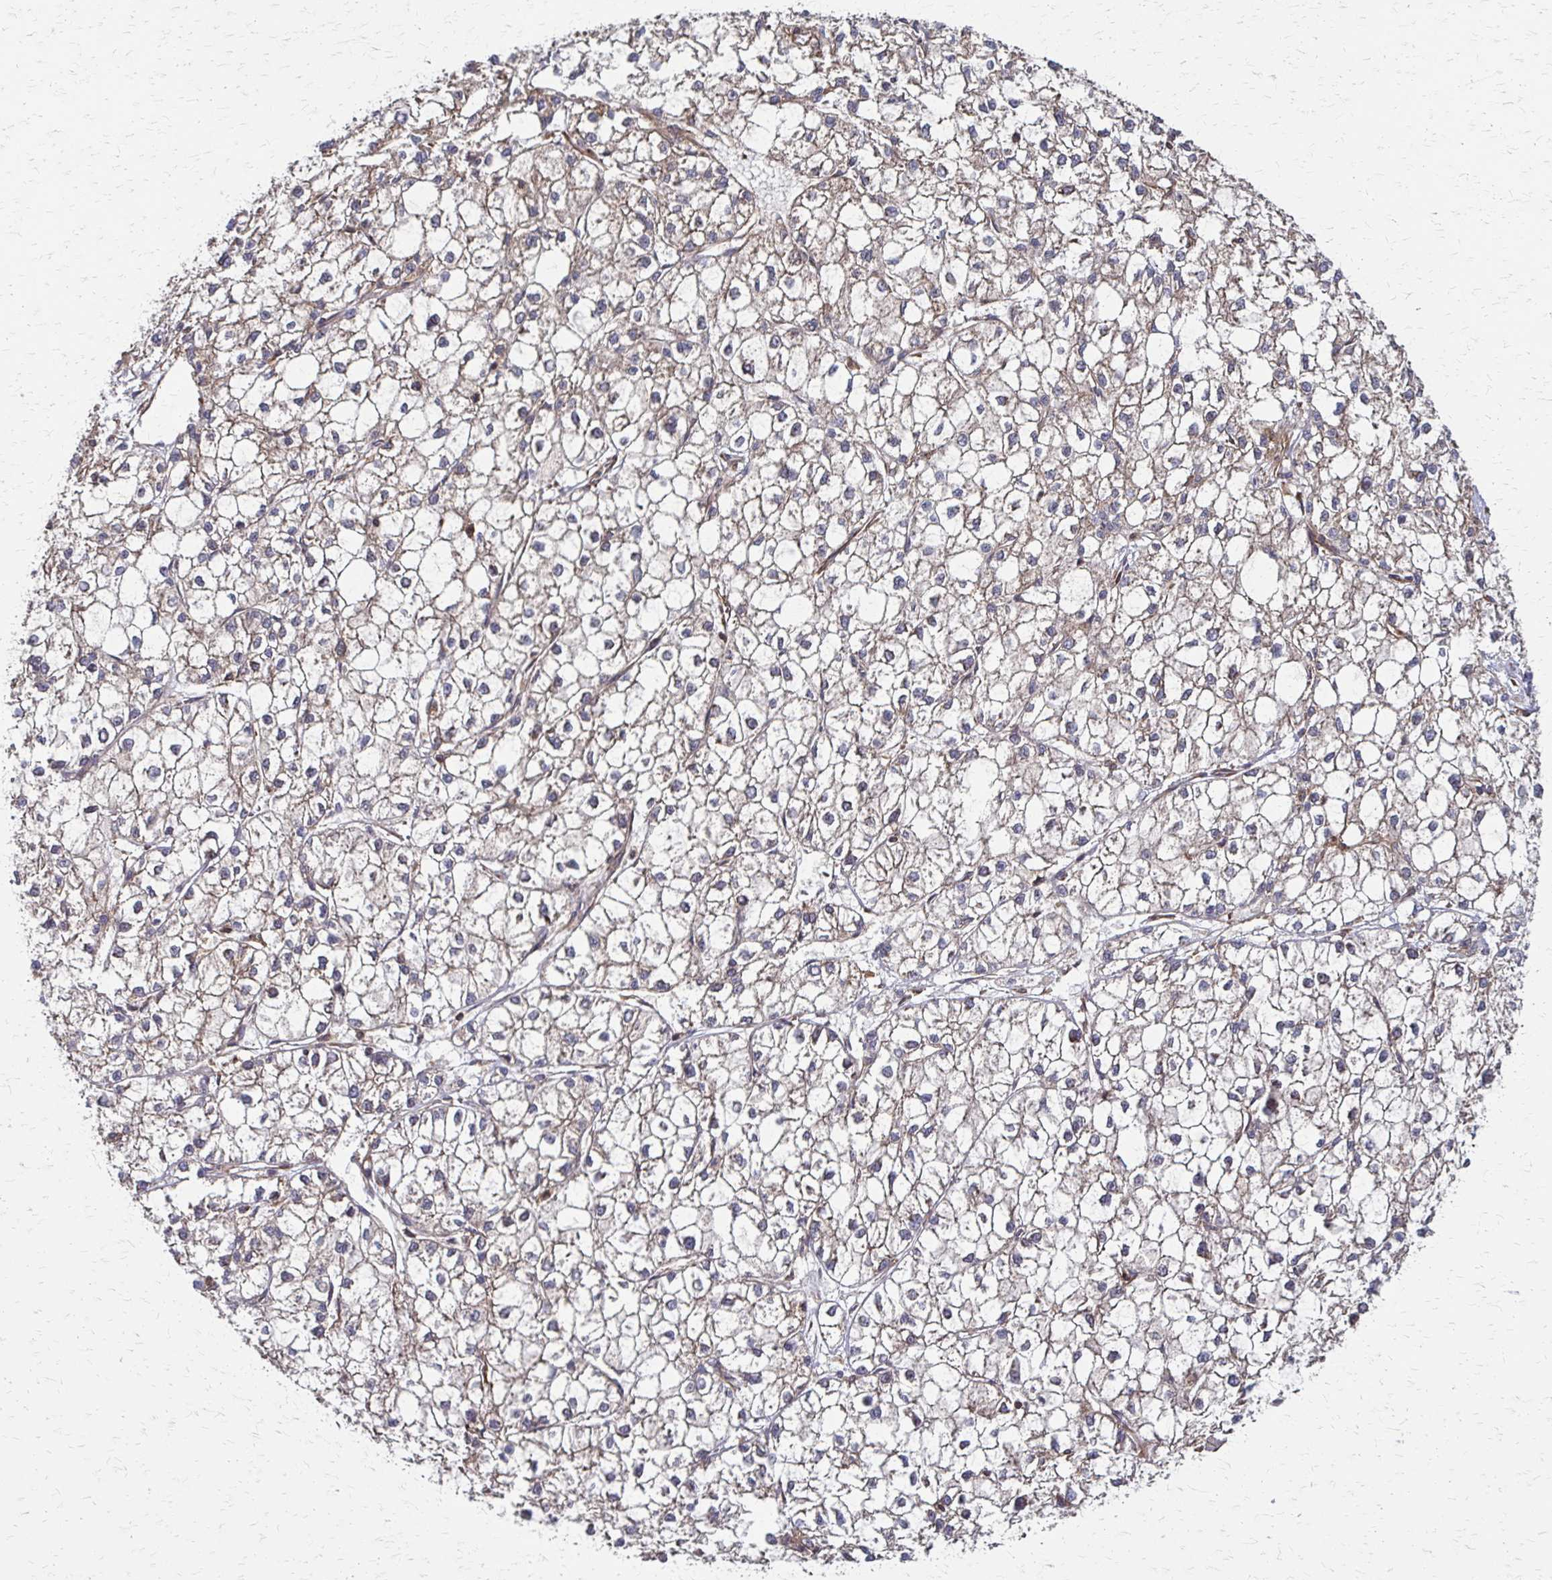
{"staining": {"intensity": "weak", "quantity": "<25%", "location": "cytoplasmic/membranous"}, "tissue": "liver cancer", "cell_type": "Tumor cells", "image_type": "cancer", "snomed": [{"axis": "morphology", "description": "Carcinoma, Hepatocellular, NOS"}, {"axis": "topography", "description": "Liver"}], "caption": "Immunohistochemistry (IHC) of liver hepatocellular carcinoma reveals no staining in tumor cells.", "gene": "EEF2", "patient": {"sex": "female", "age": 43}}